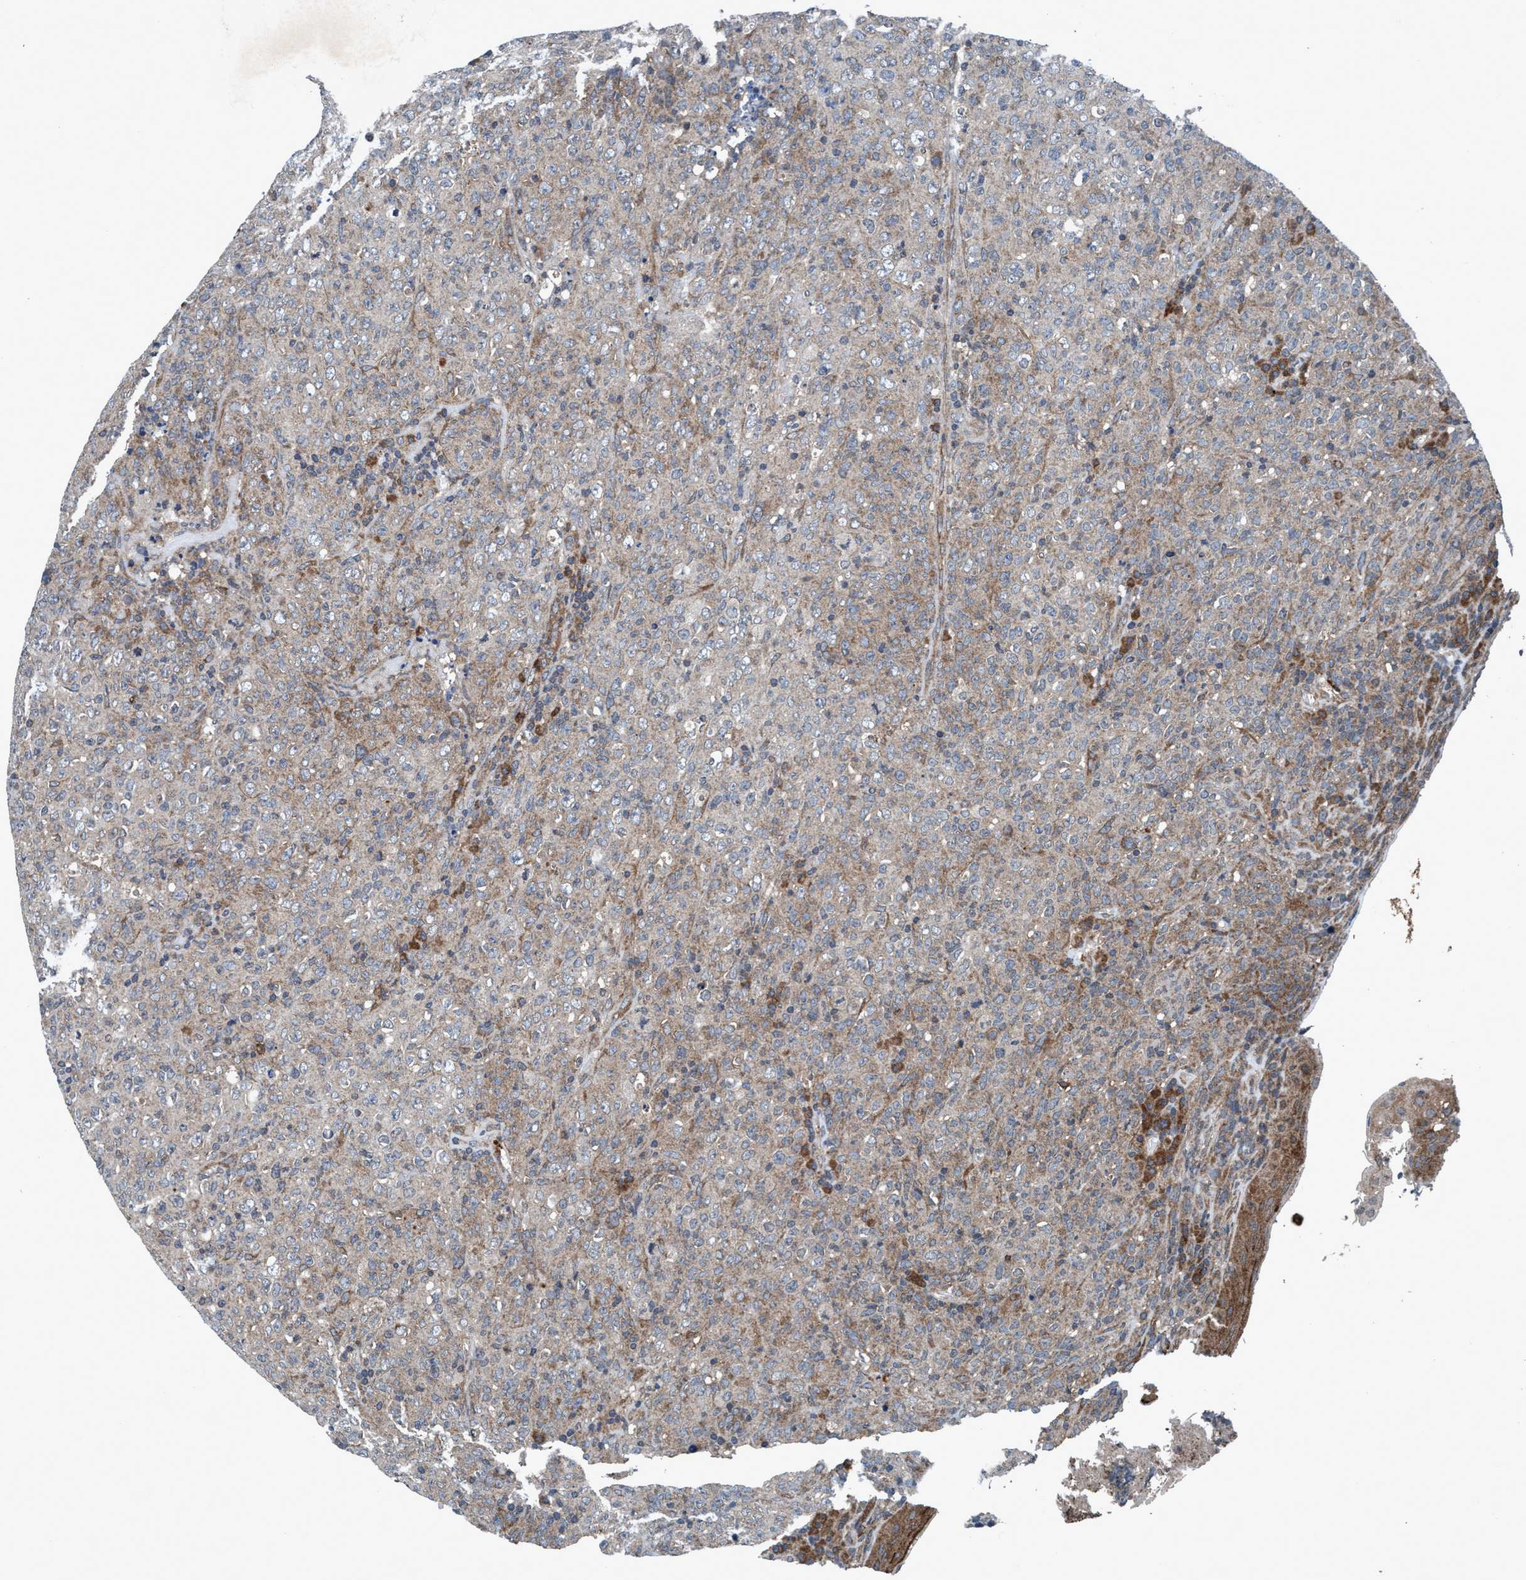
{"staining": {"intensity": "moderate", "quantity": "<25%", "location": "cytoplasmic/membranous"}, "tissue": "lymphoma", "cell_type": "Tumor cells", "image_type": "cancer", "snomed": [{"axis": "morphology", "description": "Malignant lymphoma, non-Hodgkin's type, High grade"}, {"axis": "topography", "description": "Tonsil"}], "caption": "DAB immunohistochemical staining of human lymphoma displays moderate cytoplasmic/membranous protein expression in approximately <25% of tumor cells. Using DAB (brown) and hematoxylin (blue) stains, captured at high magnification using brightfield microscopy.", "gene": "AKT1S1", "patient": {"sex": "female", "age": 36}}